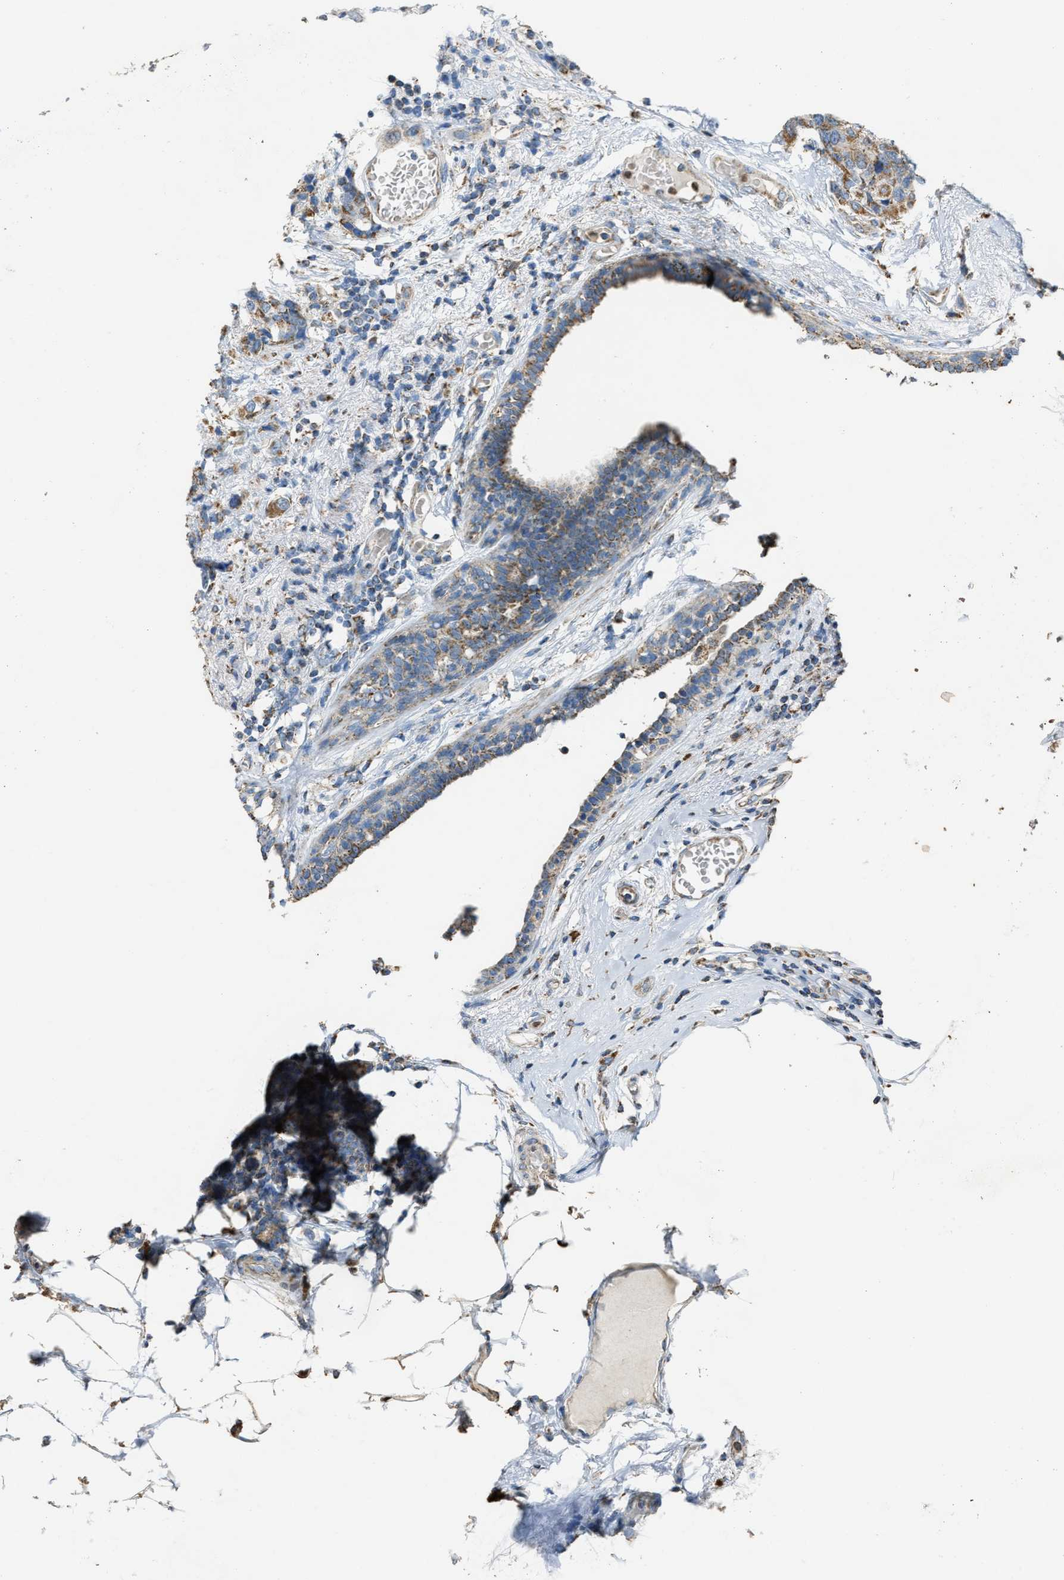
{"staining": {"intensity": "moderate", "quantity": ">75%", "location": "cytoplasmic/membranous"}, "tissue": "breast cancer", "cell_type": "Tumor cells", "image_type": "cancer", "snomed": [{"axis": "morphology", "description": "Lobular carcinoma"}, {"axis": "topography", "description": "Breast"}], "caption": "The immunohistochemical stain labels moderate cytoplasmic/membranous positivity in tumor cells of breast cancer tissue.", "gene": "SLC25A11", "patient": {"sex": "female", "age": 59}}